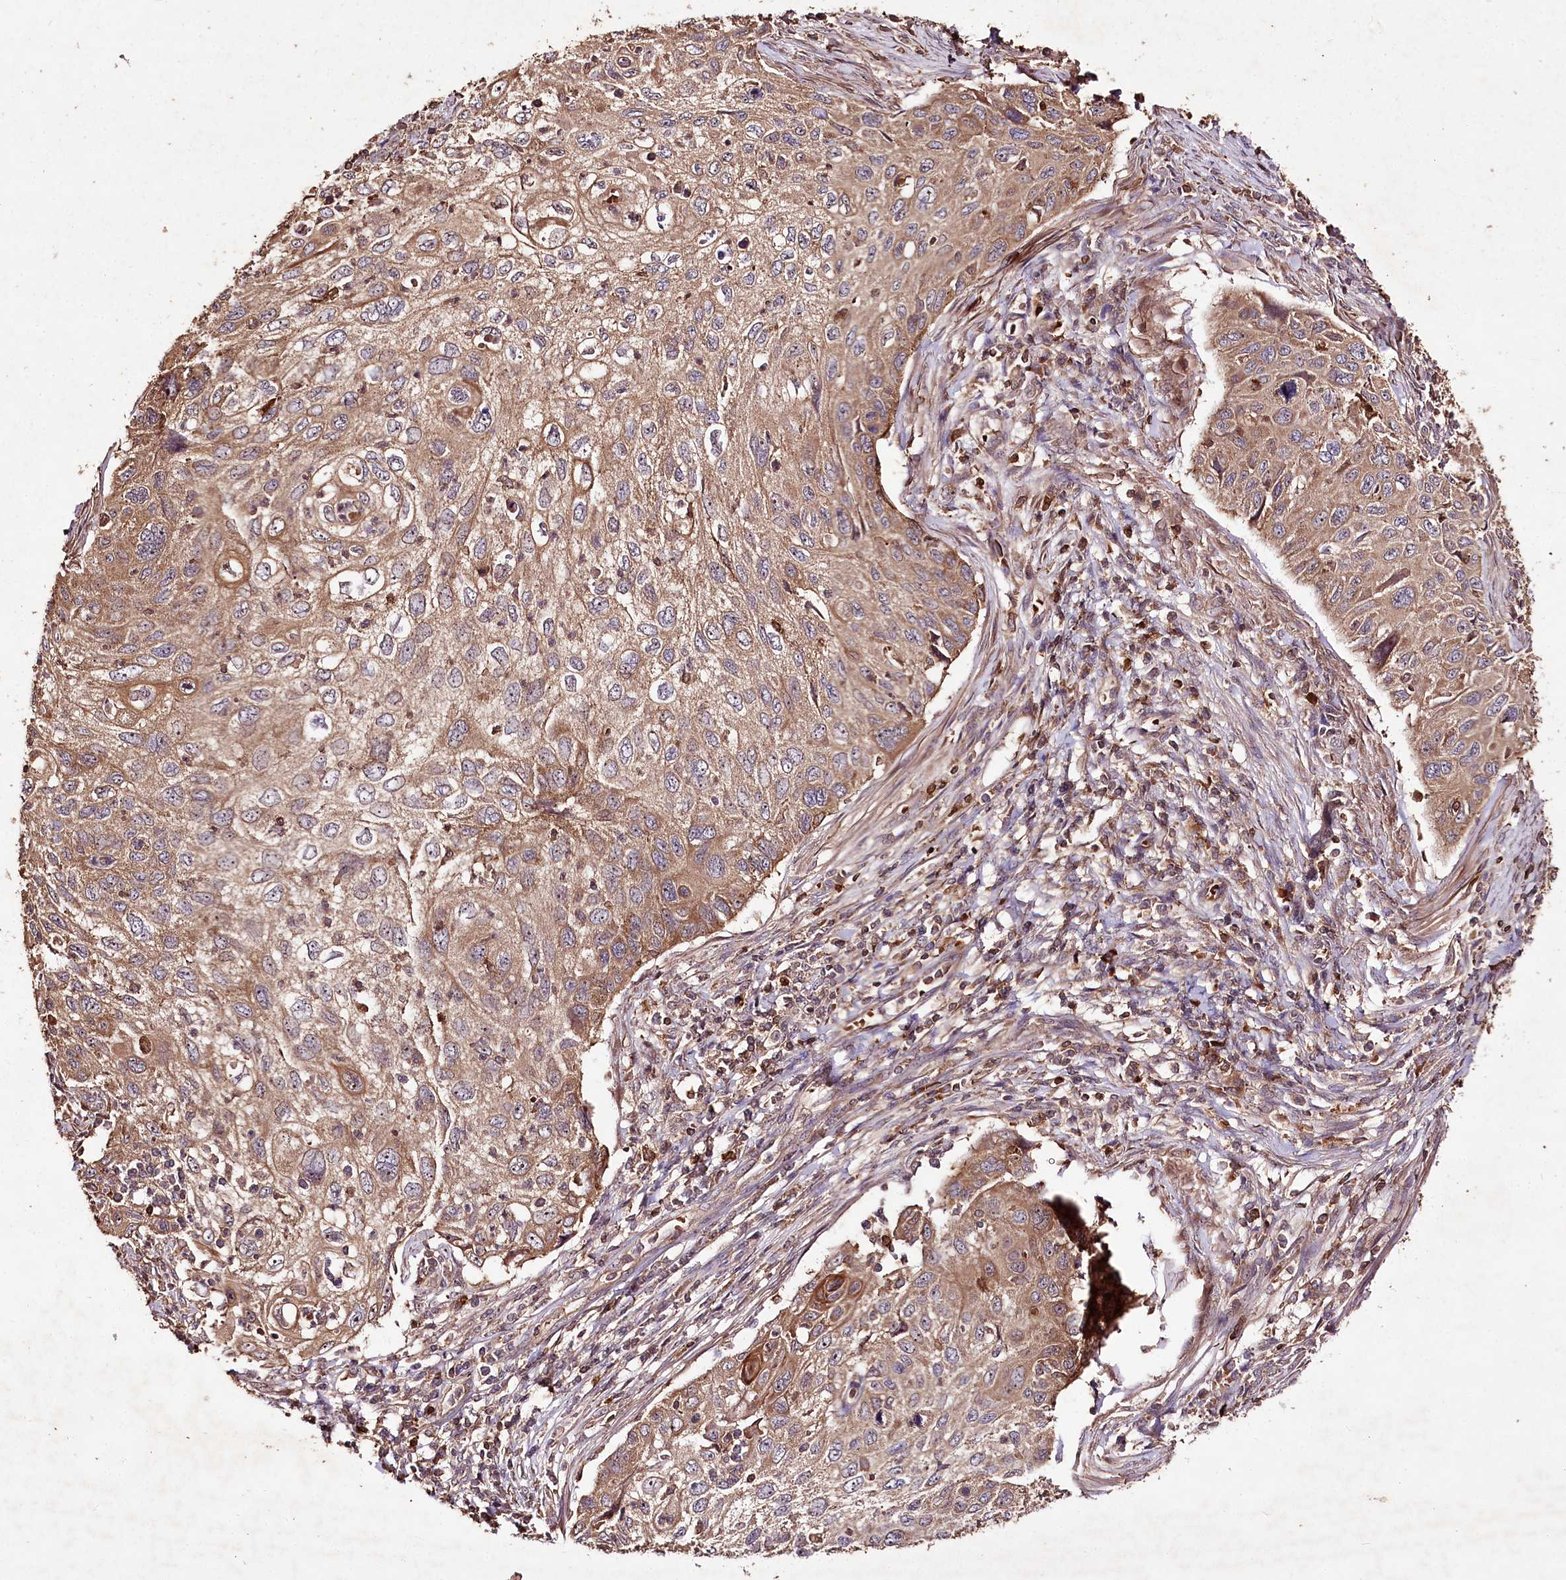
{"staining": {"intensity": "moderate", "quantity": ">75%", "location": "cytoplasmic/membranous"}, "tissue": "cervical cancer", "cell_type": "Tumor cells", "image_type": "cancer", "snomed": [{"axis": "morphology", "description": "Squamous cell carcinoma, NOS"}, {"axis": "topography", "description": "Cervix"}], "caption": "Moderate cytoplasmic/membranous protein expression is present in approximately >75% of tumor cells in squamous cell carcinoma (cervical).", "gene": "FAM53B", "patient": {"sex": "female", "age": 70}}